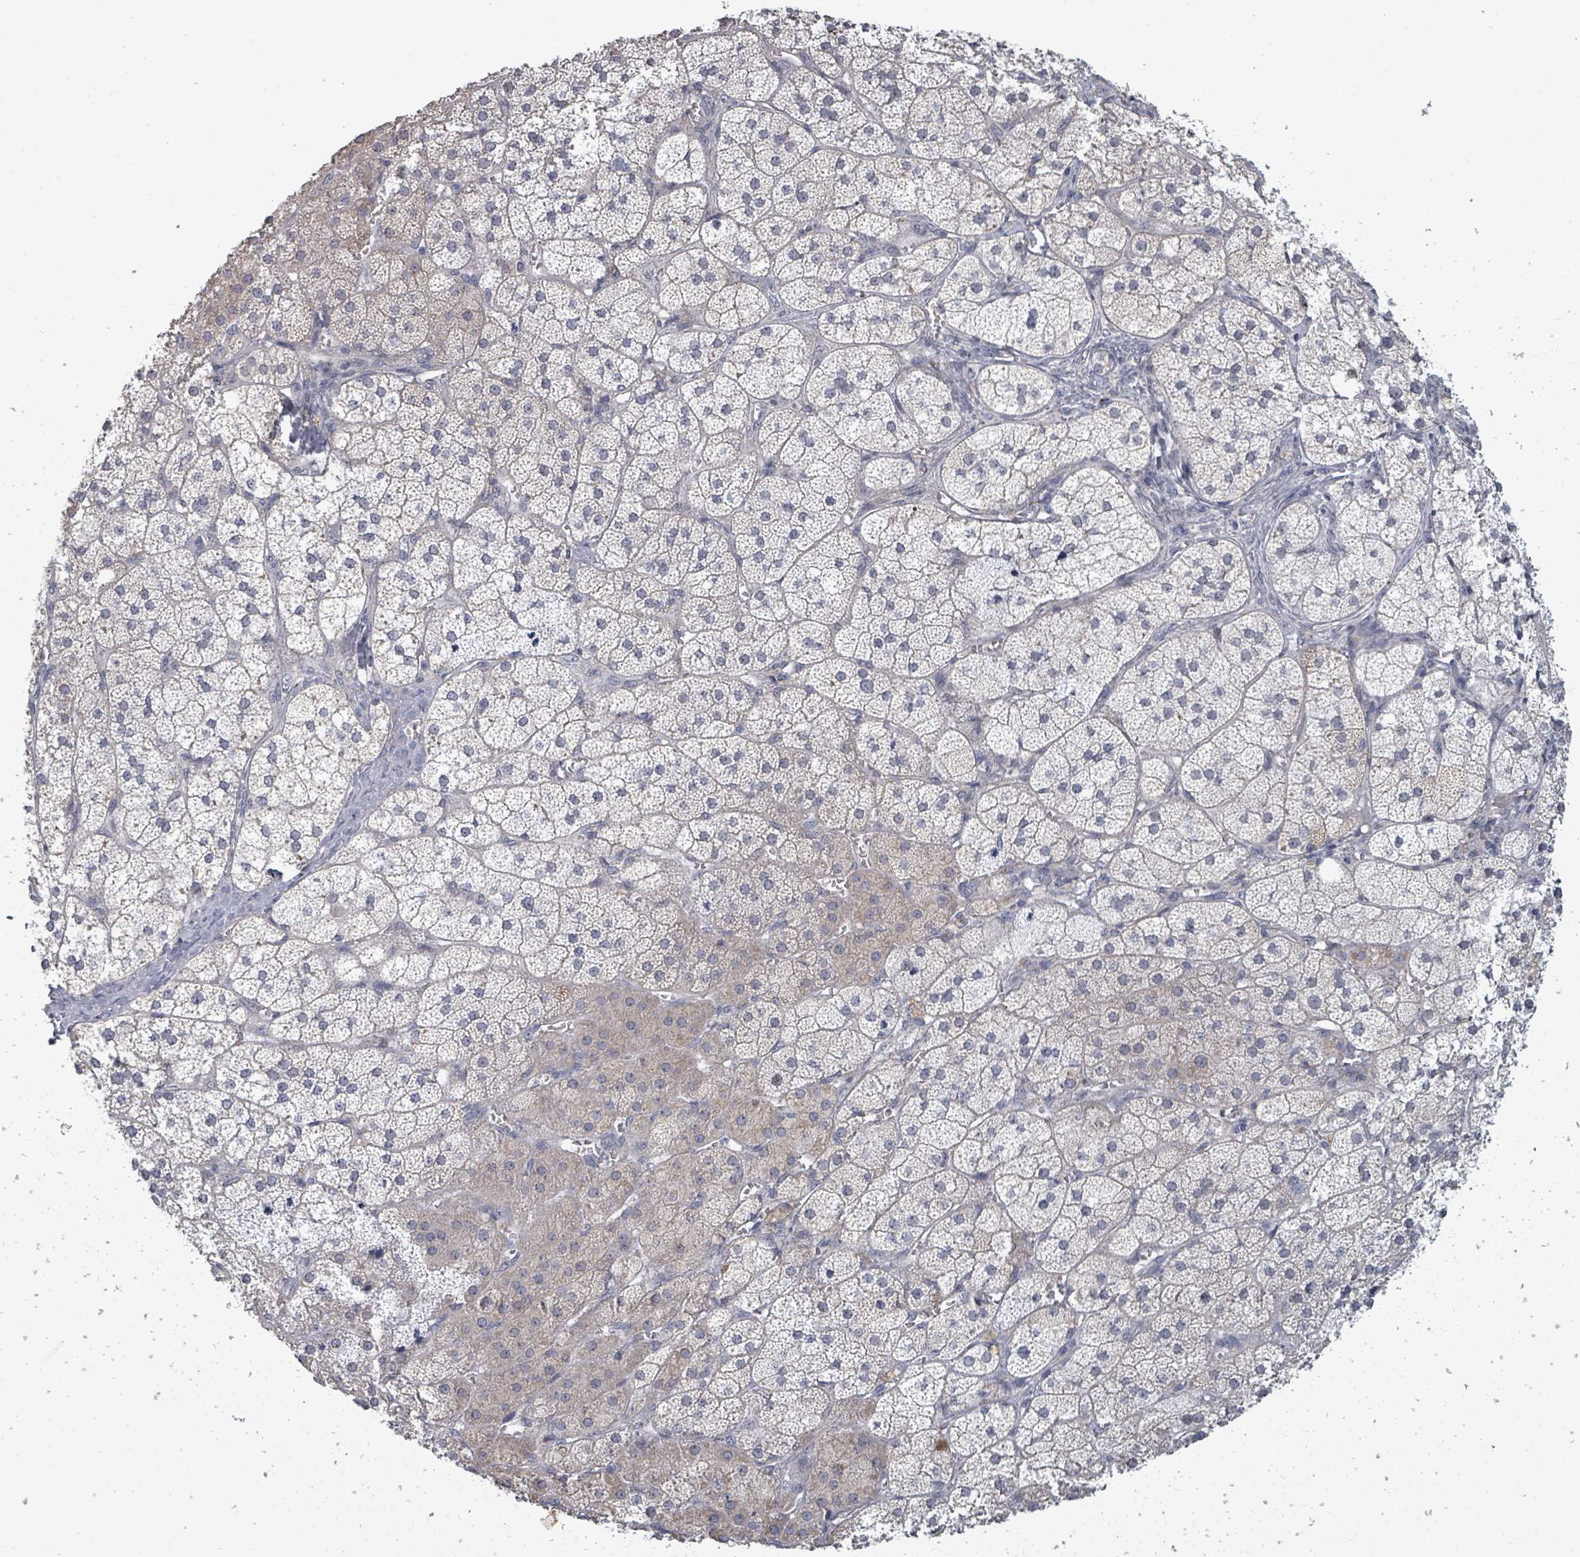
{"staining": {"intensity": "negative", "quantity": "none", "location": "none"}, "tissue": "adrenal gland", "cell_type": "Glandular cells", "image_type": "normal", "snomed": [{"axis": "morphology", "description": "Normal tissue, NOS"}, {"axis": "topography", "description": "Adrenal gland"}], "caption": "A histopathology image of human adrenal gland is negative for staining in glandular cells. (Brightfield microscopy of DAB (3,3'-diaminobenzidine) immunohistochemistry at high magnification).", "gene": "ASB12", "patient": {"sex": "female", "age": 52}}